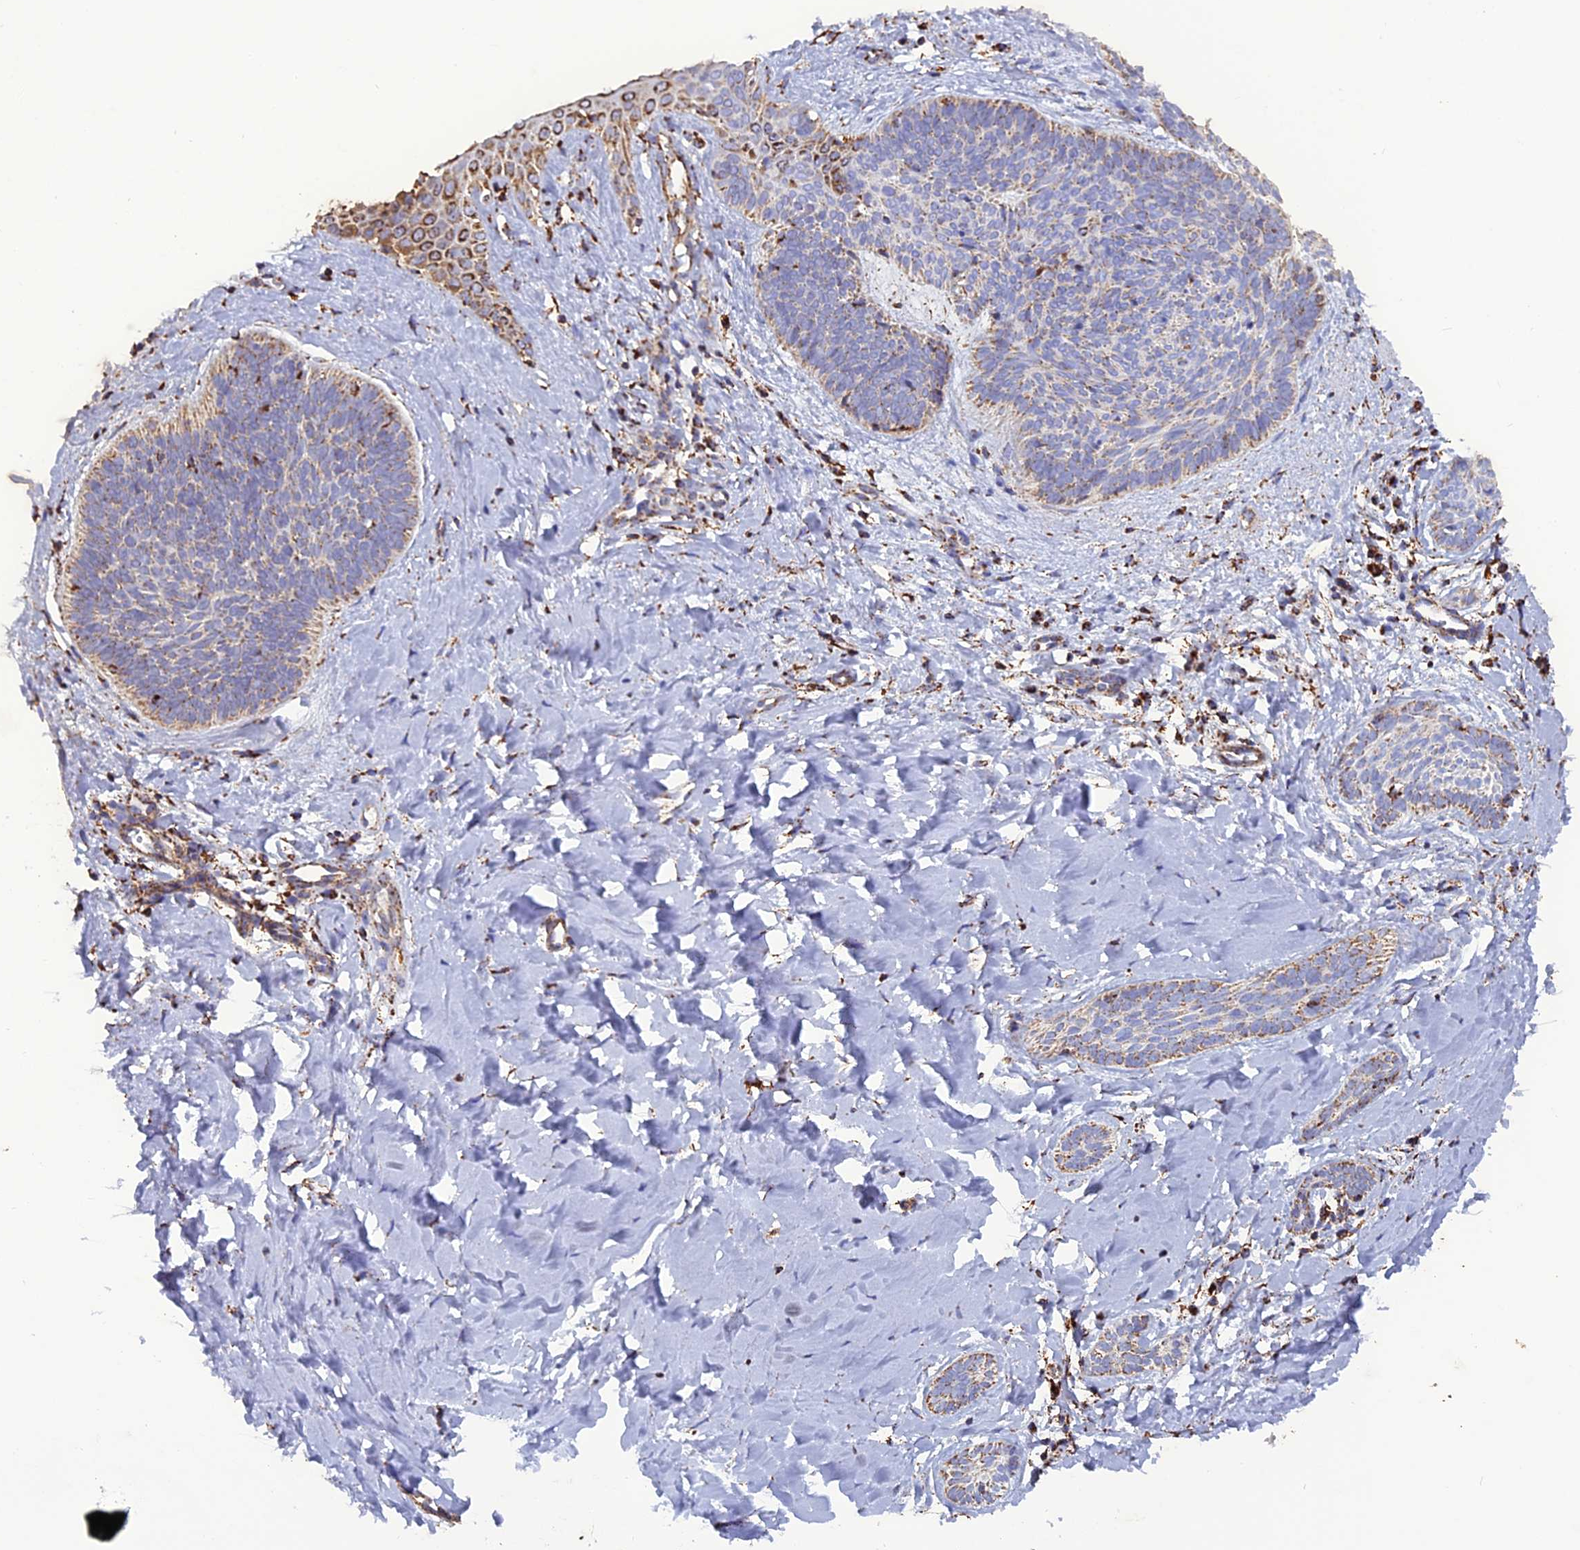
{"staining": {"intensity": "weak", "quantity": "<25%", "location": "cytoplasmic/membranous"}, "tissue": "skin cancer", "cell_type": "Tumor cells", "image_type": "cancer", "snomed": [{"axis": "morphology", "description": "Basal cell carcinoma"}, {"axis": "topography", "description": "Skin"}], "caption": "IHC image of neoplastic tissue: skin basal cell carcinoma stained with DAB (3,3'-diaminobenzidine) displays no significant protein staining in tumor cells. The staining was performed using DAB (3,3'-diaminobenzidine) to visualize the protein expression in brown, while the nuclei were stained in blue with hematoxylin (Magnification: 20x).", "gene": "KCNG1", "patient": {"sex": "female", "age": 81}}